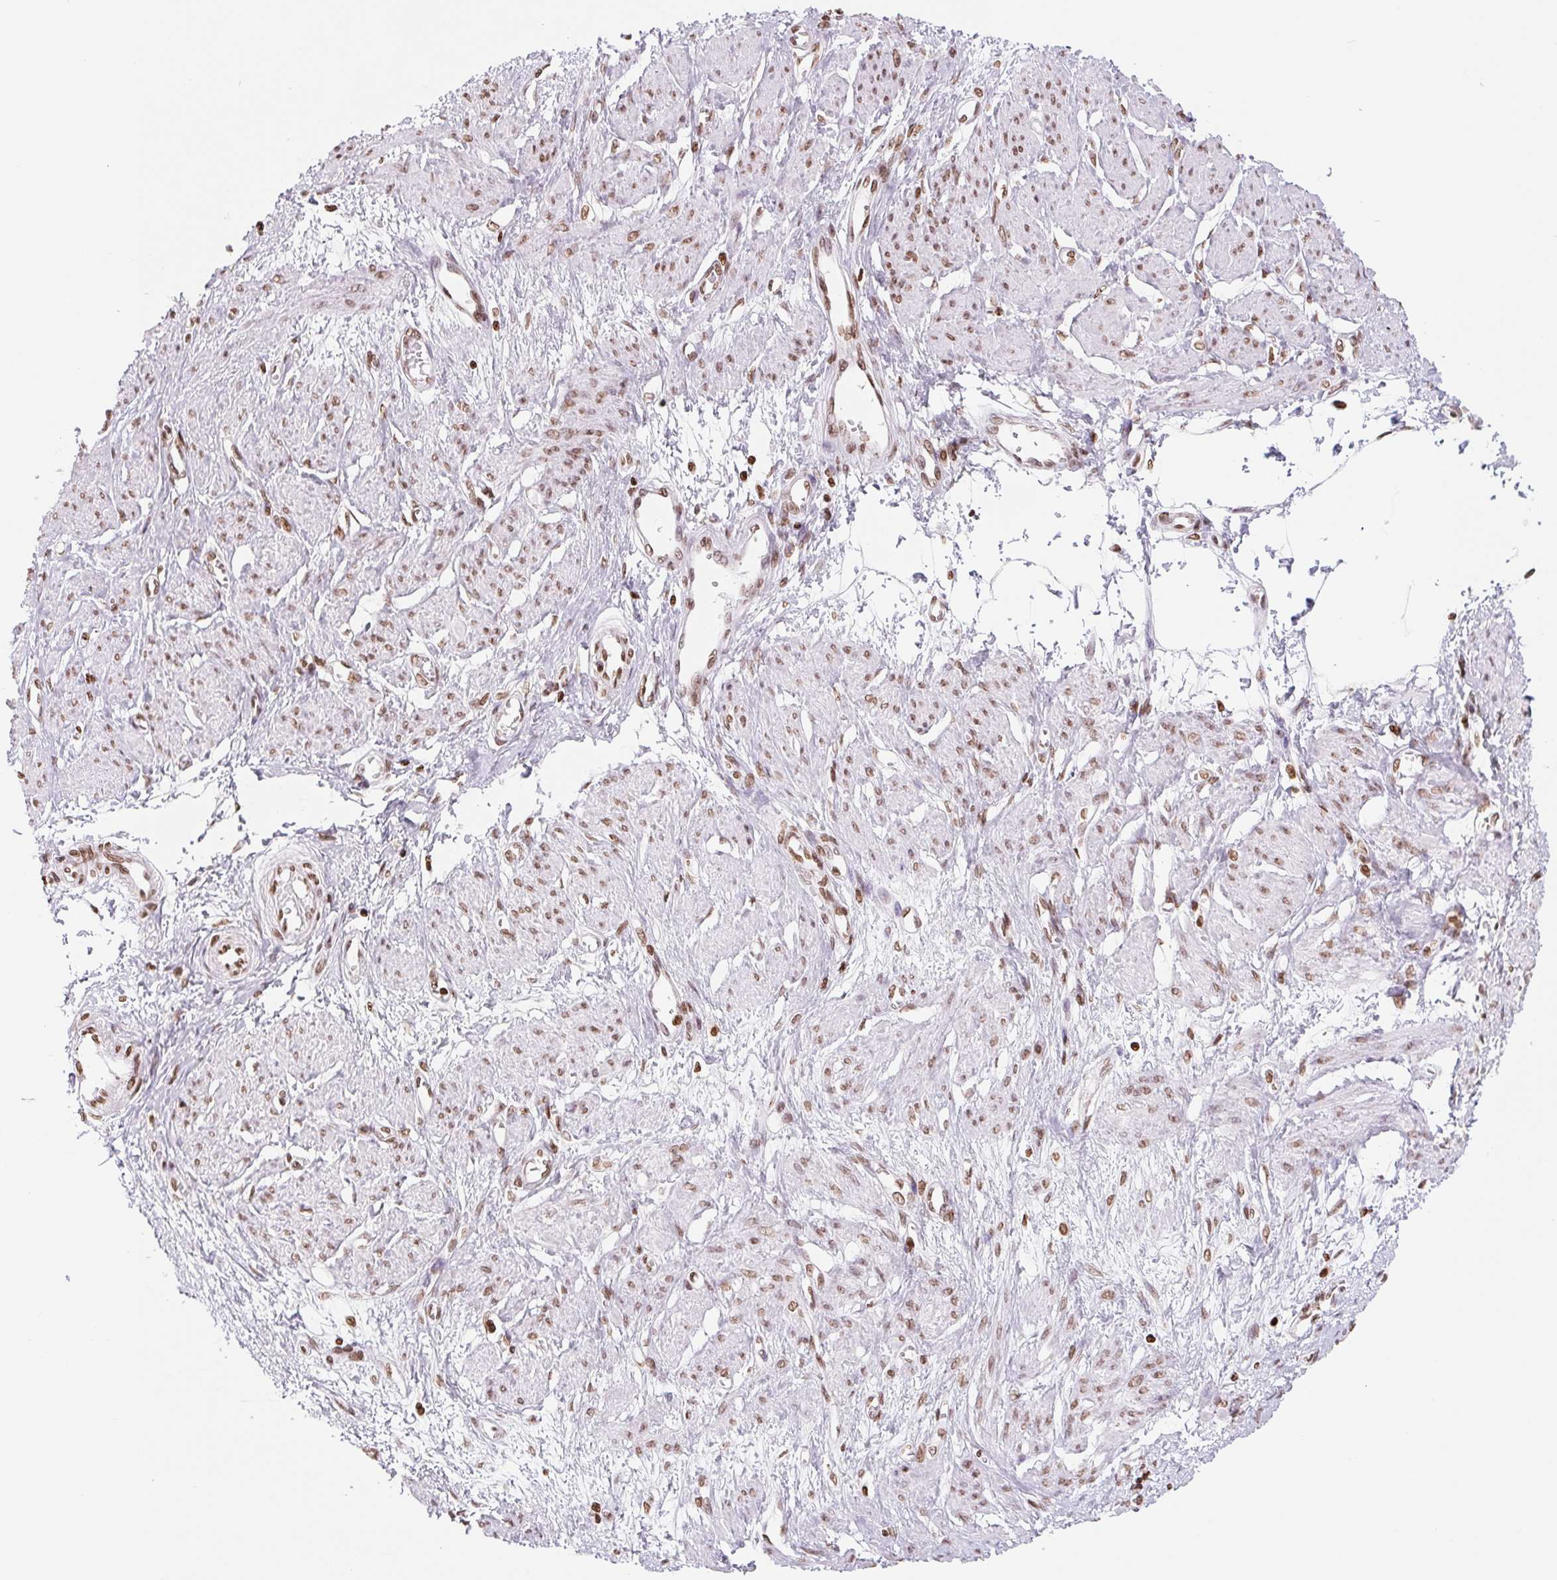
{"staining": {"intensity": "moderate", "quantity": ">75%", "location": "nuclear"}, "tissue": "smooth muscle", "cell_type": "Smooth muscle cells", "image_type": "normal", "snomed": [{"axis": "morphology", "description": "Normal tissue, NOS"}, {"axis": "topography", "description": "Smooth muscle"}, {"axis": "topography", "description": "Uterus"}], "caption": "A histopathology image of human smooth muscle stained for a protein reveals moderate nuclear brown staining in smooth muscle cells.", "gene": "SMIM12", "patient": {"sex": "female", "age": 39}}